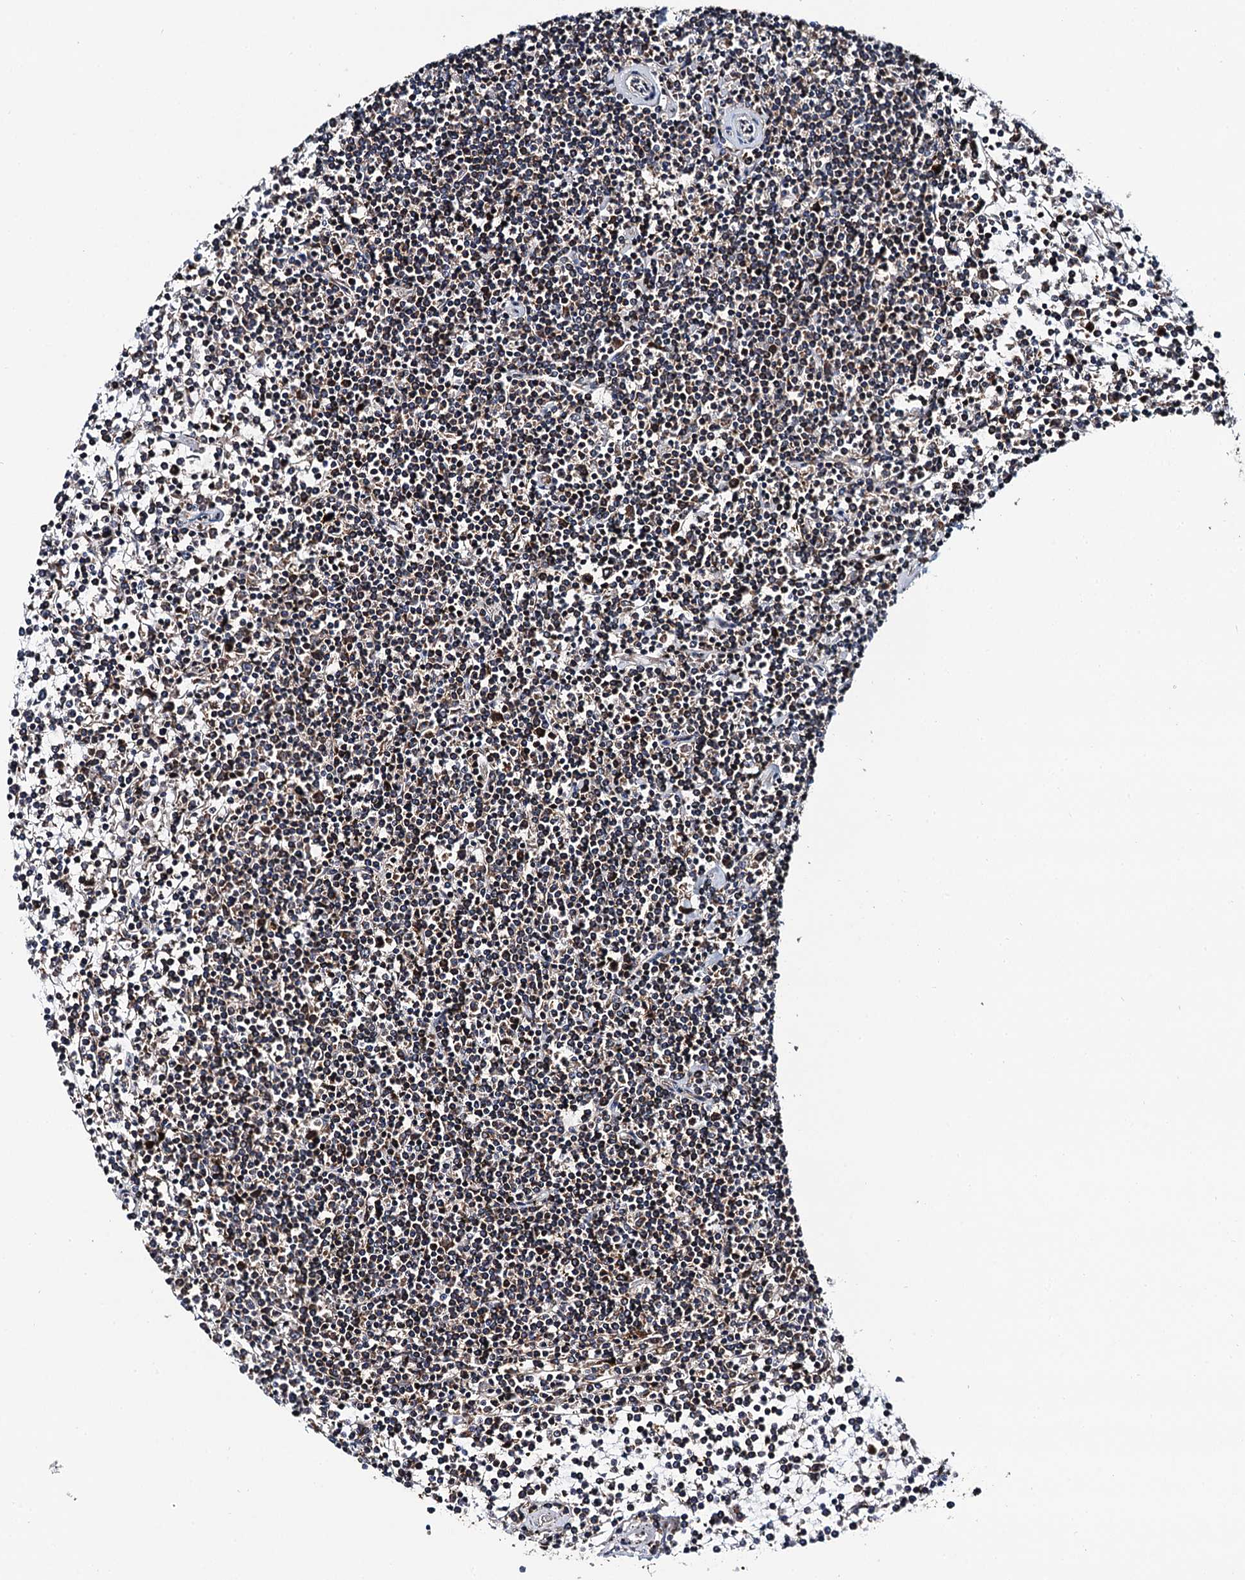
{"staining": {"intensity": "weak", "quantity": "<25%", "location": "cytoplasmic/membranous"}, "tissue": "lymphoma", "cell_type": "Tumor cells", "image_type": "cancer", "snomed": [{"axis": "morphology", "description": "Malignant lymphoma, non-Hodgkin's type, Low grade"}, {"axis": "topography", "description": "Spleen"}], "caption": "Tumor cells are negative for brown protein staining in lymphoma.", "gene": "NEK1", "patient": {"sex": "female", "age": 19}}